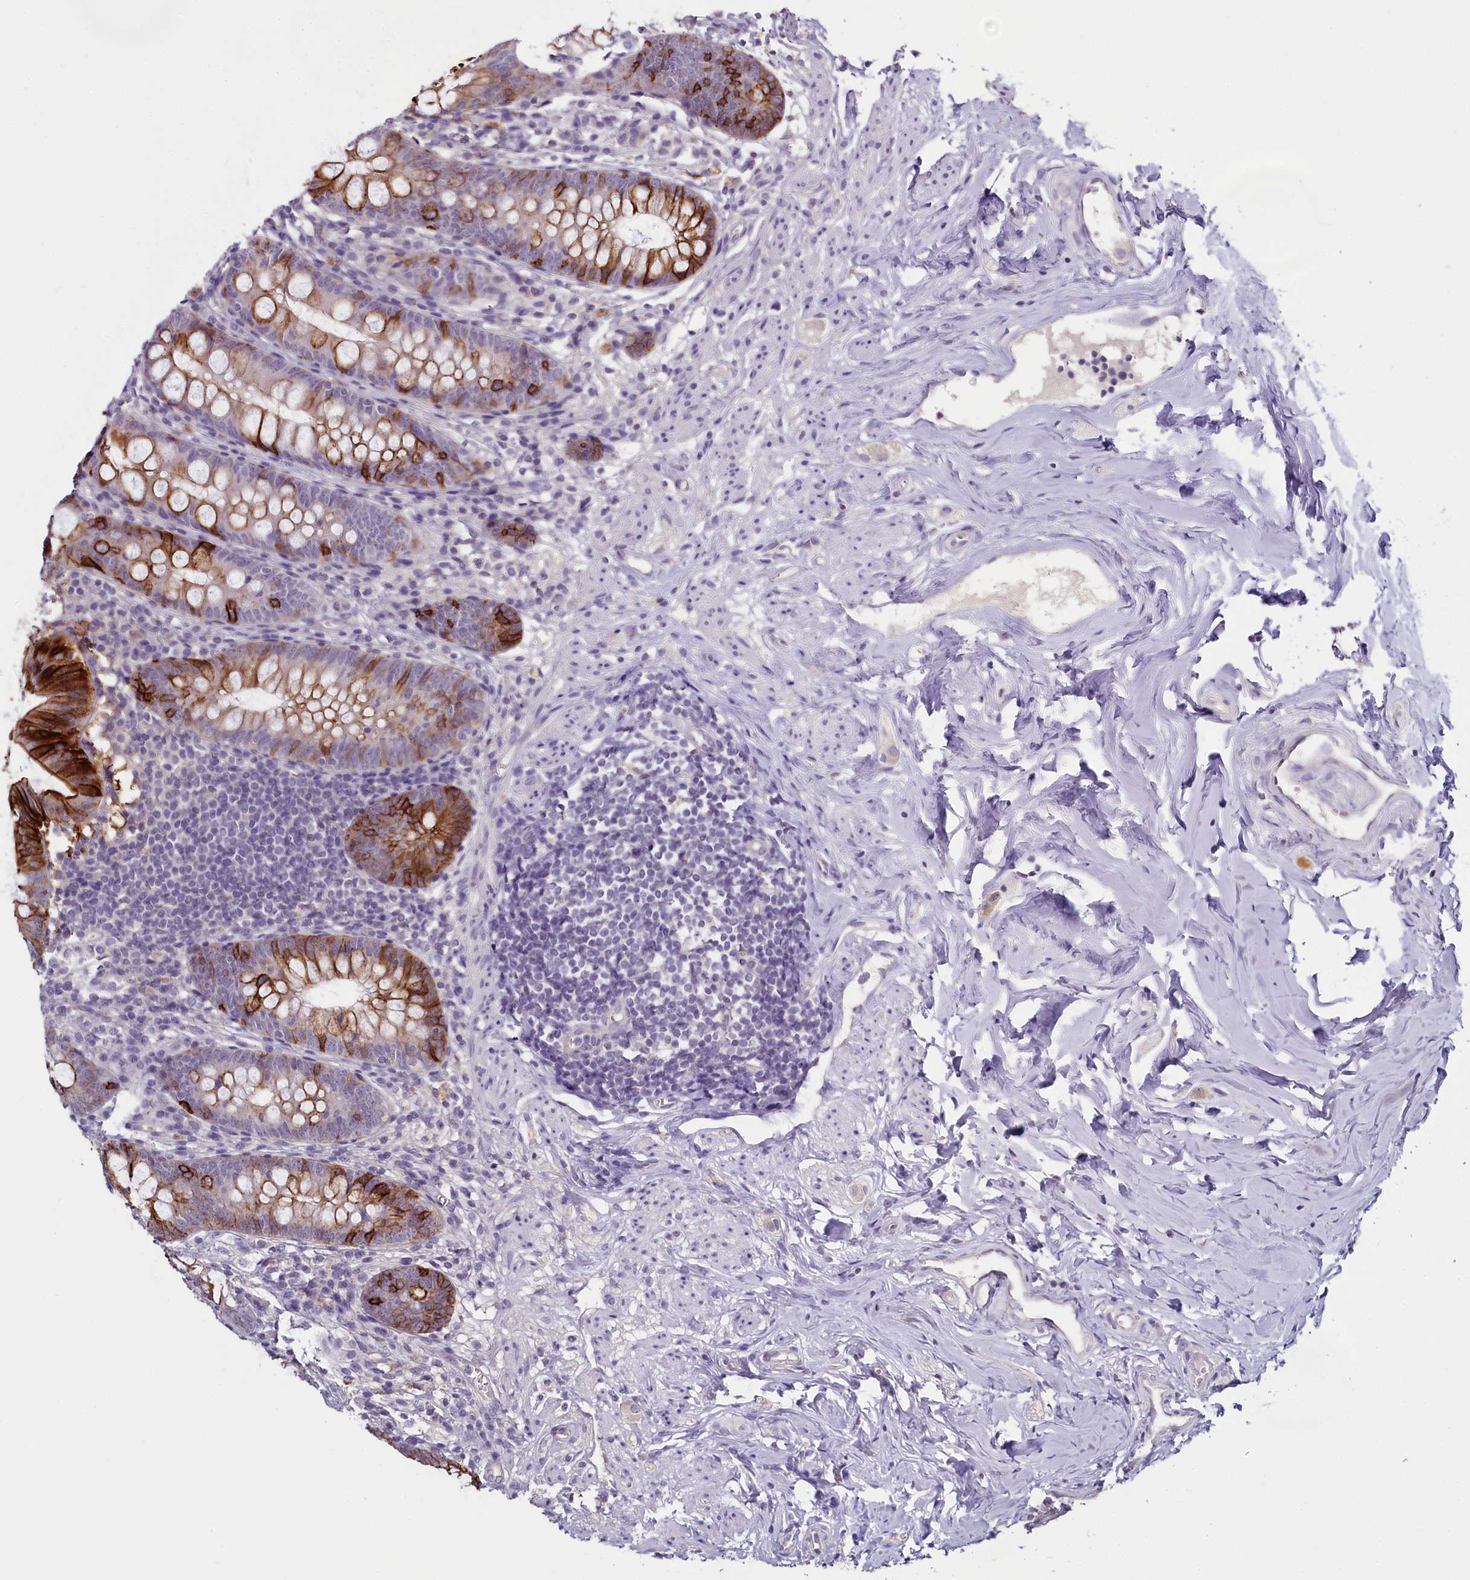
{"staining": {"intensity": "strong", "quantity": ">75%", "location": "cytoplasmic/membranous"}, "tissue": "appendix", "cell_type": "Glandular cells", "image_type": "normal", "snomed": [{"axis": "morphology", "description": "Normal tissue, NOS"}, {"axis": "topography", "description": "Appendix"}], "caption": "Immunohistochemistry image of unremarkable appendix stained for a protein (brown), which shows high levels of strong cytoplasmic/membranous staining in about >75% of glandular cells.", "gene": "PDE6D", "patient": {"sex": "female", "age": 51}}